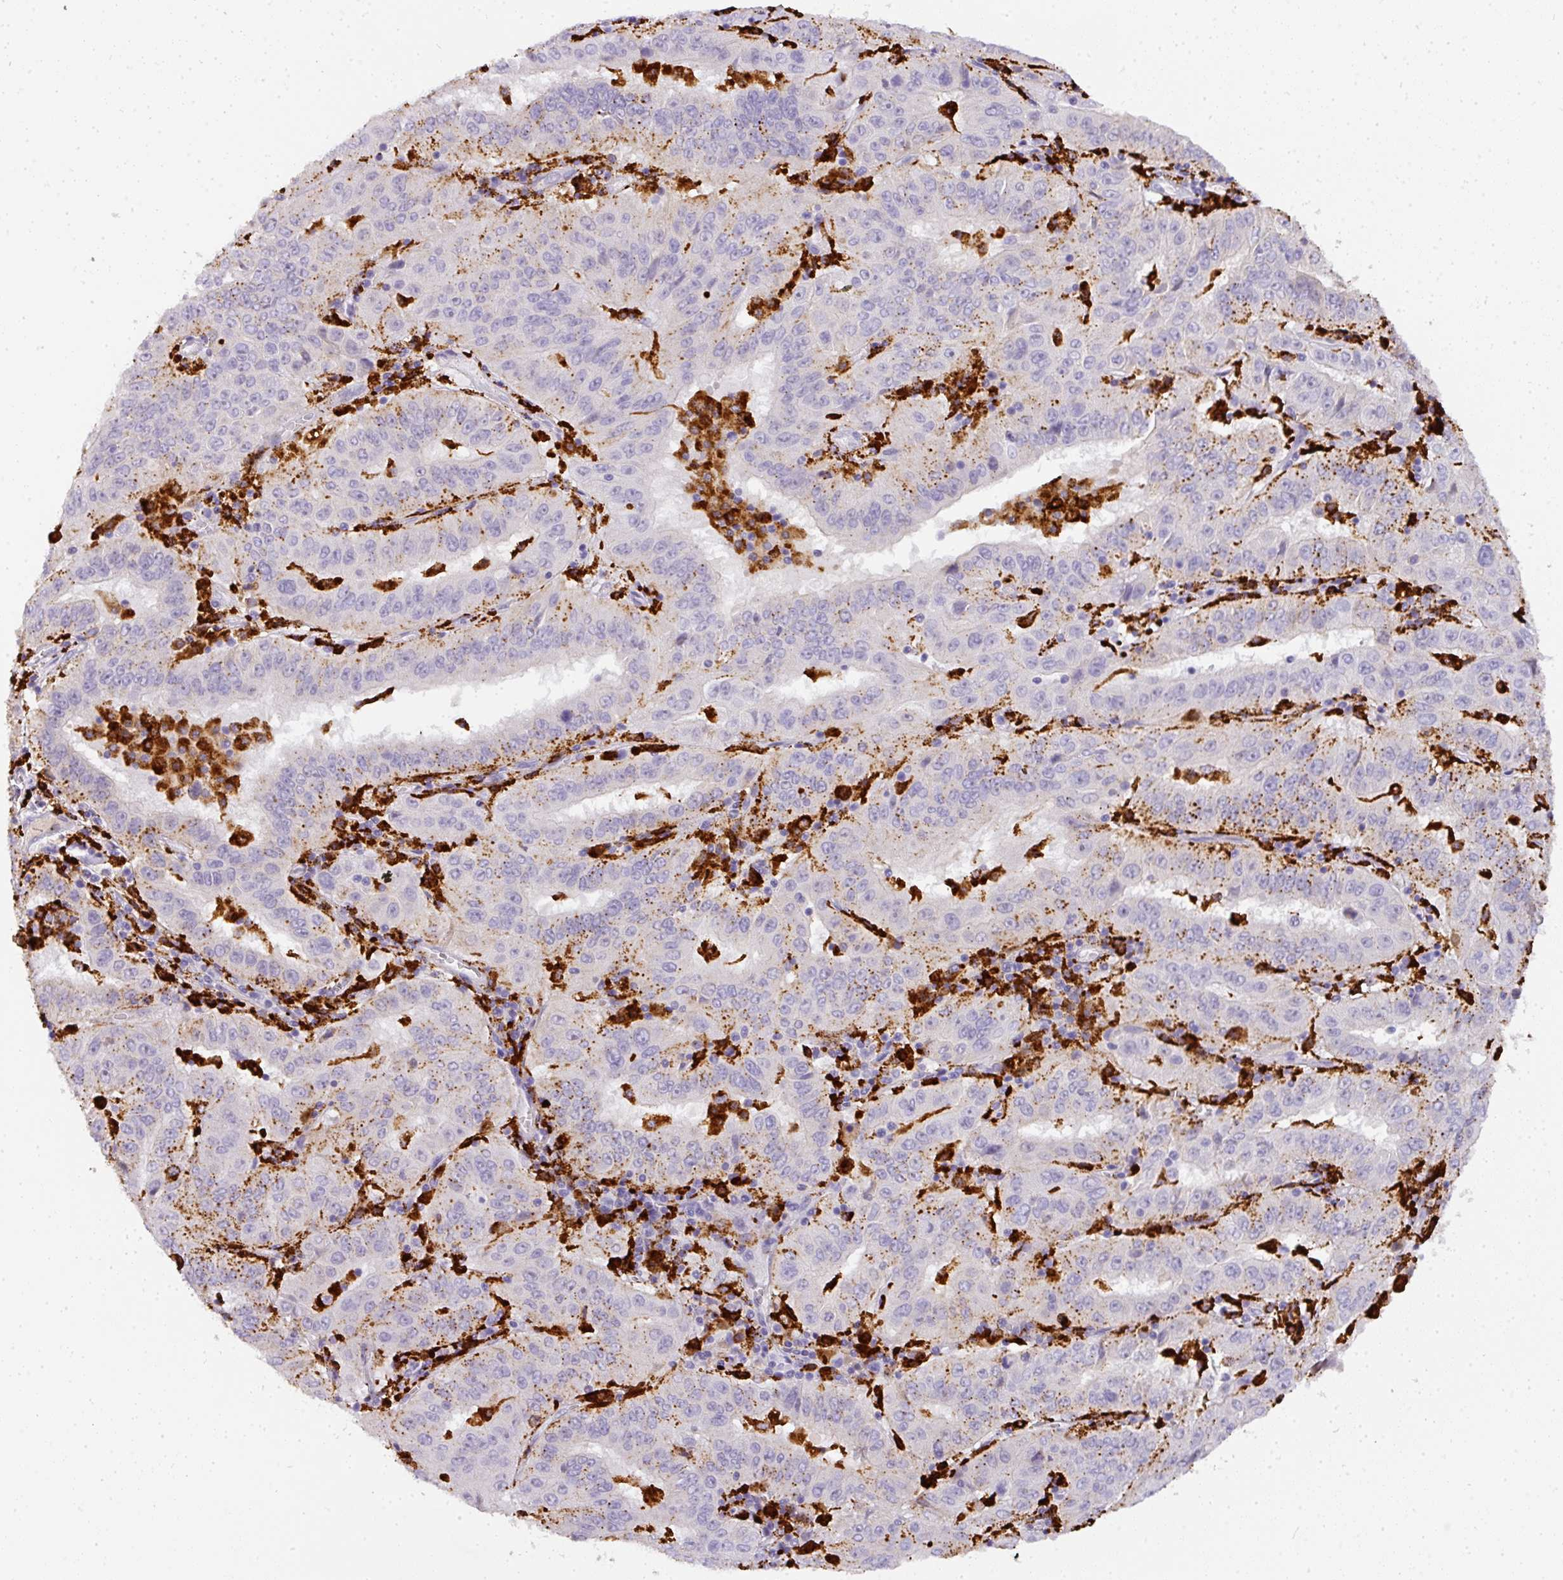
{"staining": {"intensity": "weak", "quantity": "<25%", "location": "cytoplasmic/membranous"}, "tissue": "pancreatic cancer", "cell_type": "Tumor cells", "image_type": "cancer", "snomed": [{"axis": "morphology", "description": "Adenocarcinoma, NOS"}, {"axis": "topography", "description": "Pancreas"}], "caption": "This is a image of immunohistochemistry (IHC) staining of pancreatic cancer, which shows no positivity in tumor cells.", "gene": "MMACHC", "patient": {"sex": "male", "age": 63}}